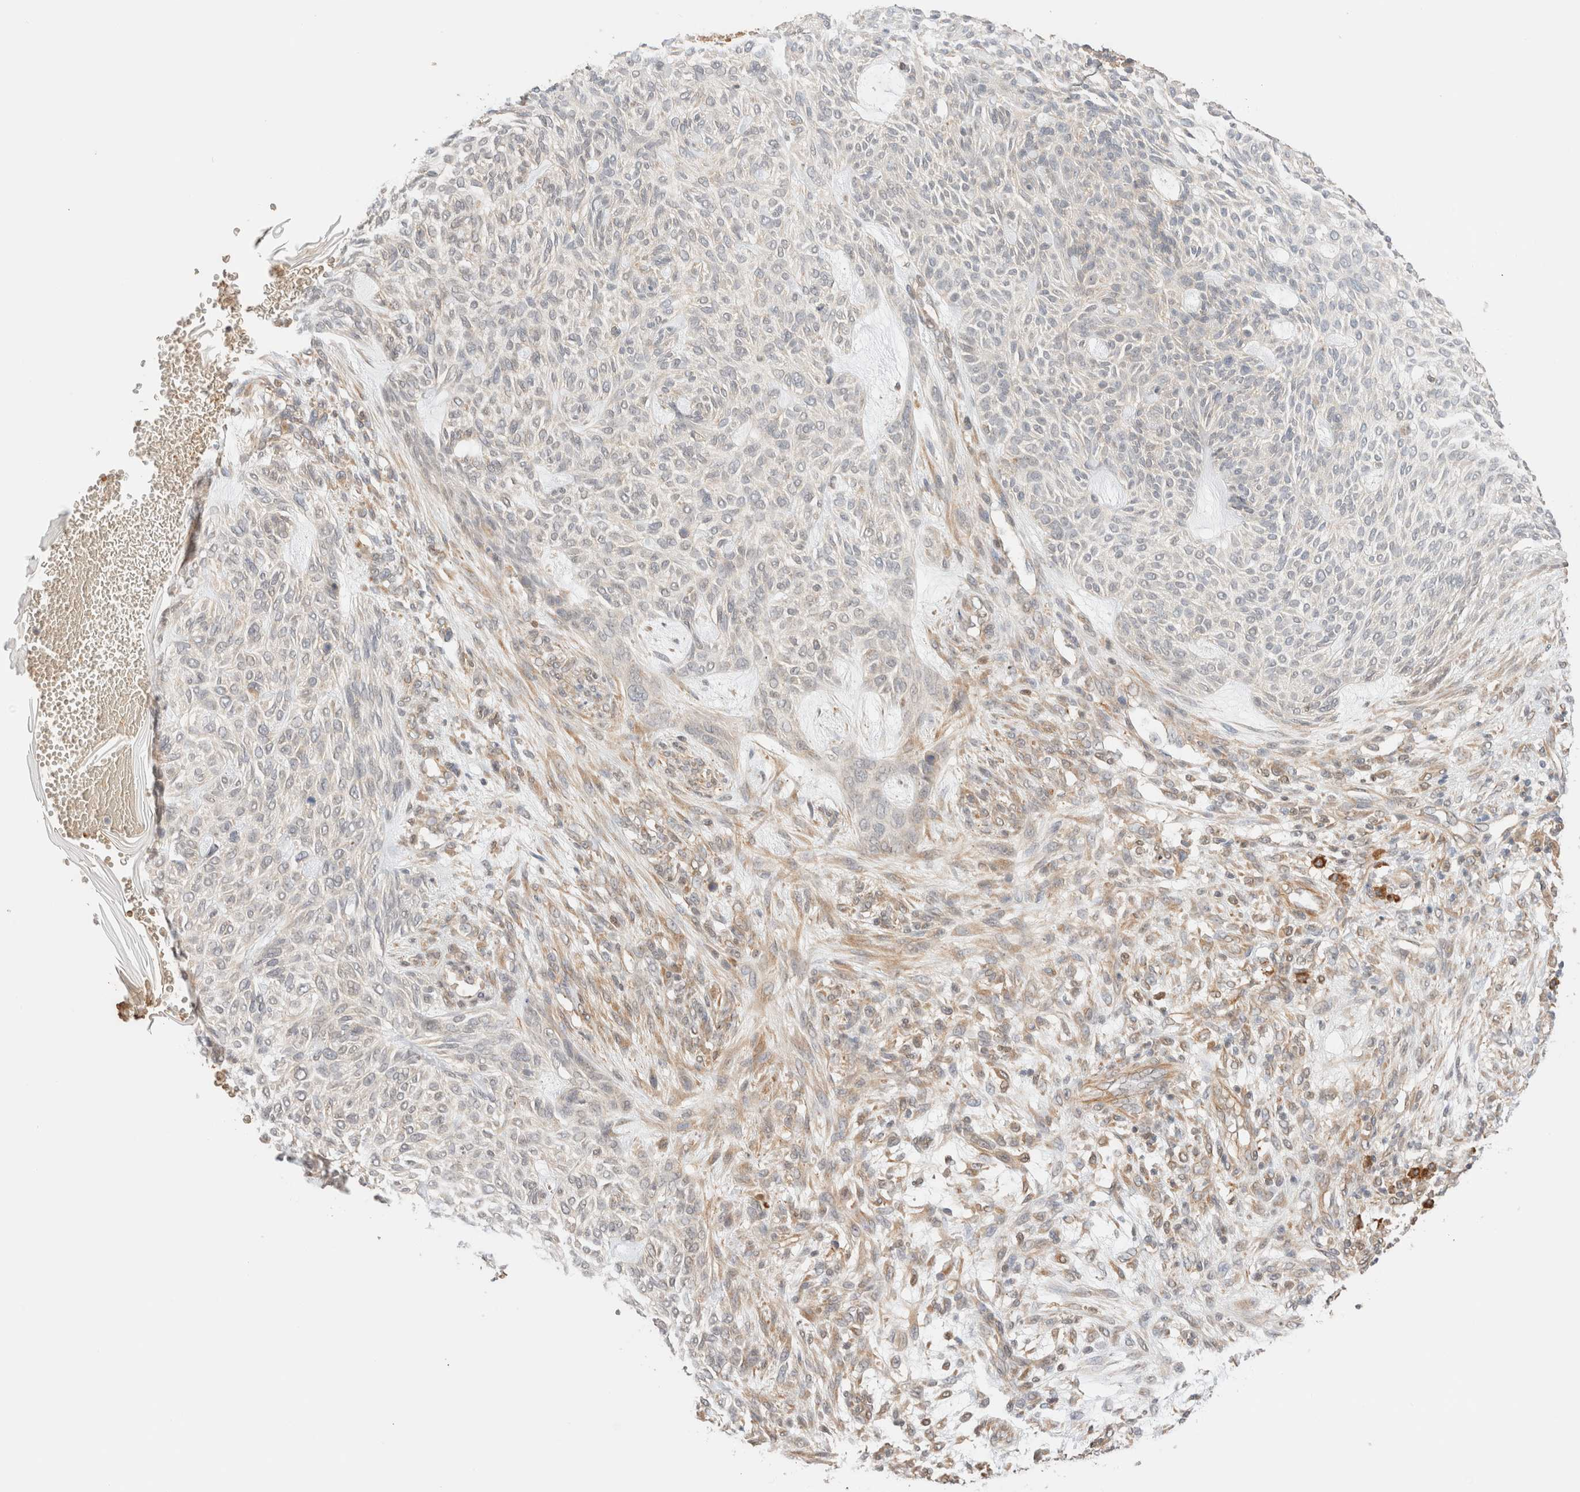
{"staining": {"intensity": "negative", "quantity": "none", "location": "none"}, "tissue": "skin cancer", "cell_type": "Tumor cells", "image_type": "cancer", "snomed": [{"axis": "morphology", "description": "Basal cell carcinoma"}, {"axis": "topography", "description": "Skin"}], "caption": "An immunohistochemistry (IHC) histopathology image of skin cancer is shown. There is no staining in tumor cells of skin cancer. (Stains: DAB IHC with hematoxylin counter stain, Microscopy: brightfield microscopy at high magnification).", "gene": "SYVN1", "patient": {"sex": "male", "age": 55}}